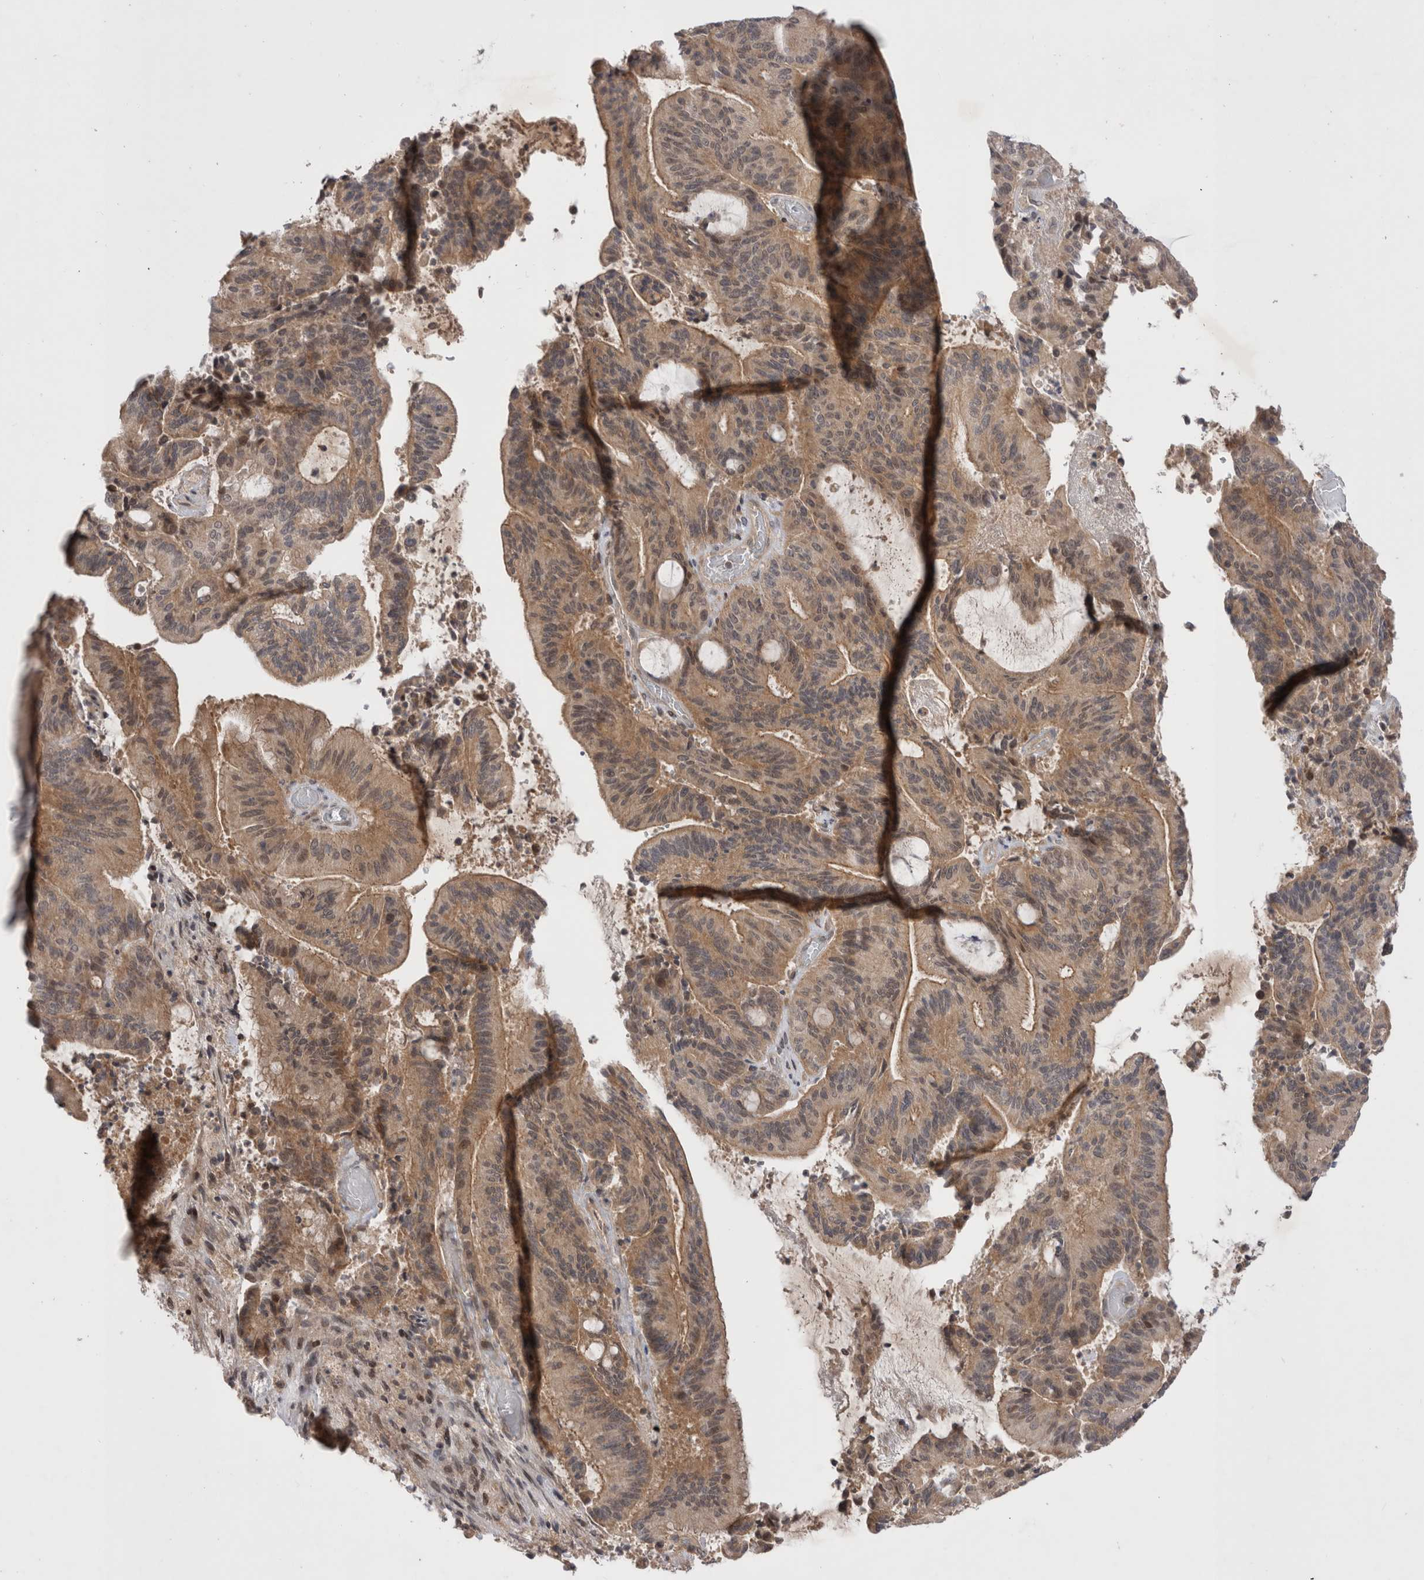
{"staining": {"intensity": "weak", "quantity": ">75%", "location": "cytoplasmic/membranous"}, "tissue": "liver cancer", "cell_type": "Tumor cells", "image_type": "cancer", "snomed": [{"axis": "morphology", "description": "Normal tissue, NOS"}, {"axis": "morphology", "description": "Cholangiocarcinoma"}, {"axis": "topography", "description": "Liver"}, {"axis": "topography", "description": "Peripheral nerve tissue"}], "caption": "Liver cancer stained for a protein demonstrates weak cytoplasmic/membranous positivity in tumor cells.", "gene": "PLEKHM1", "patient": {"sex": "female", "age": 73}}